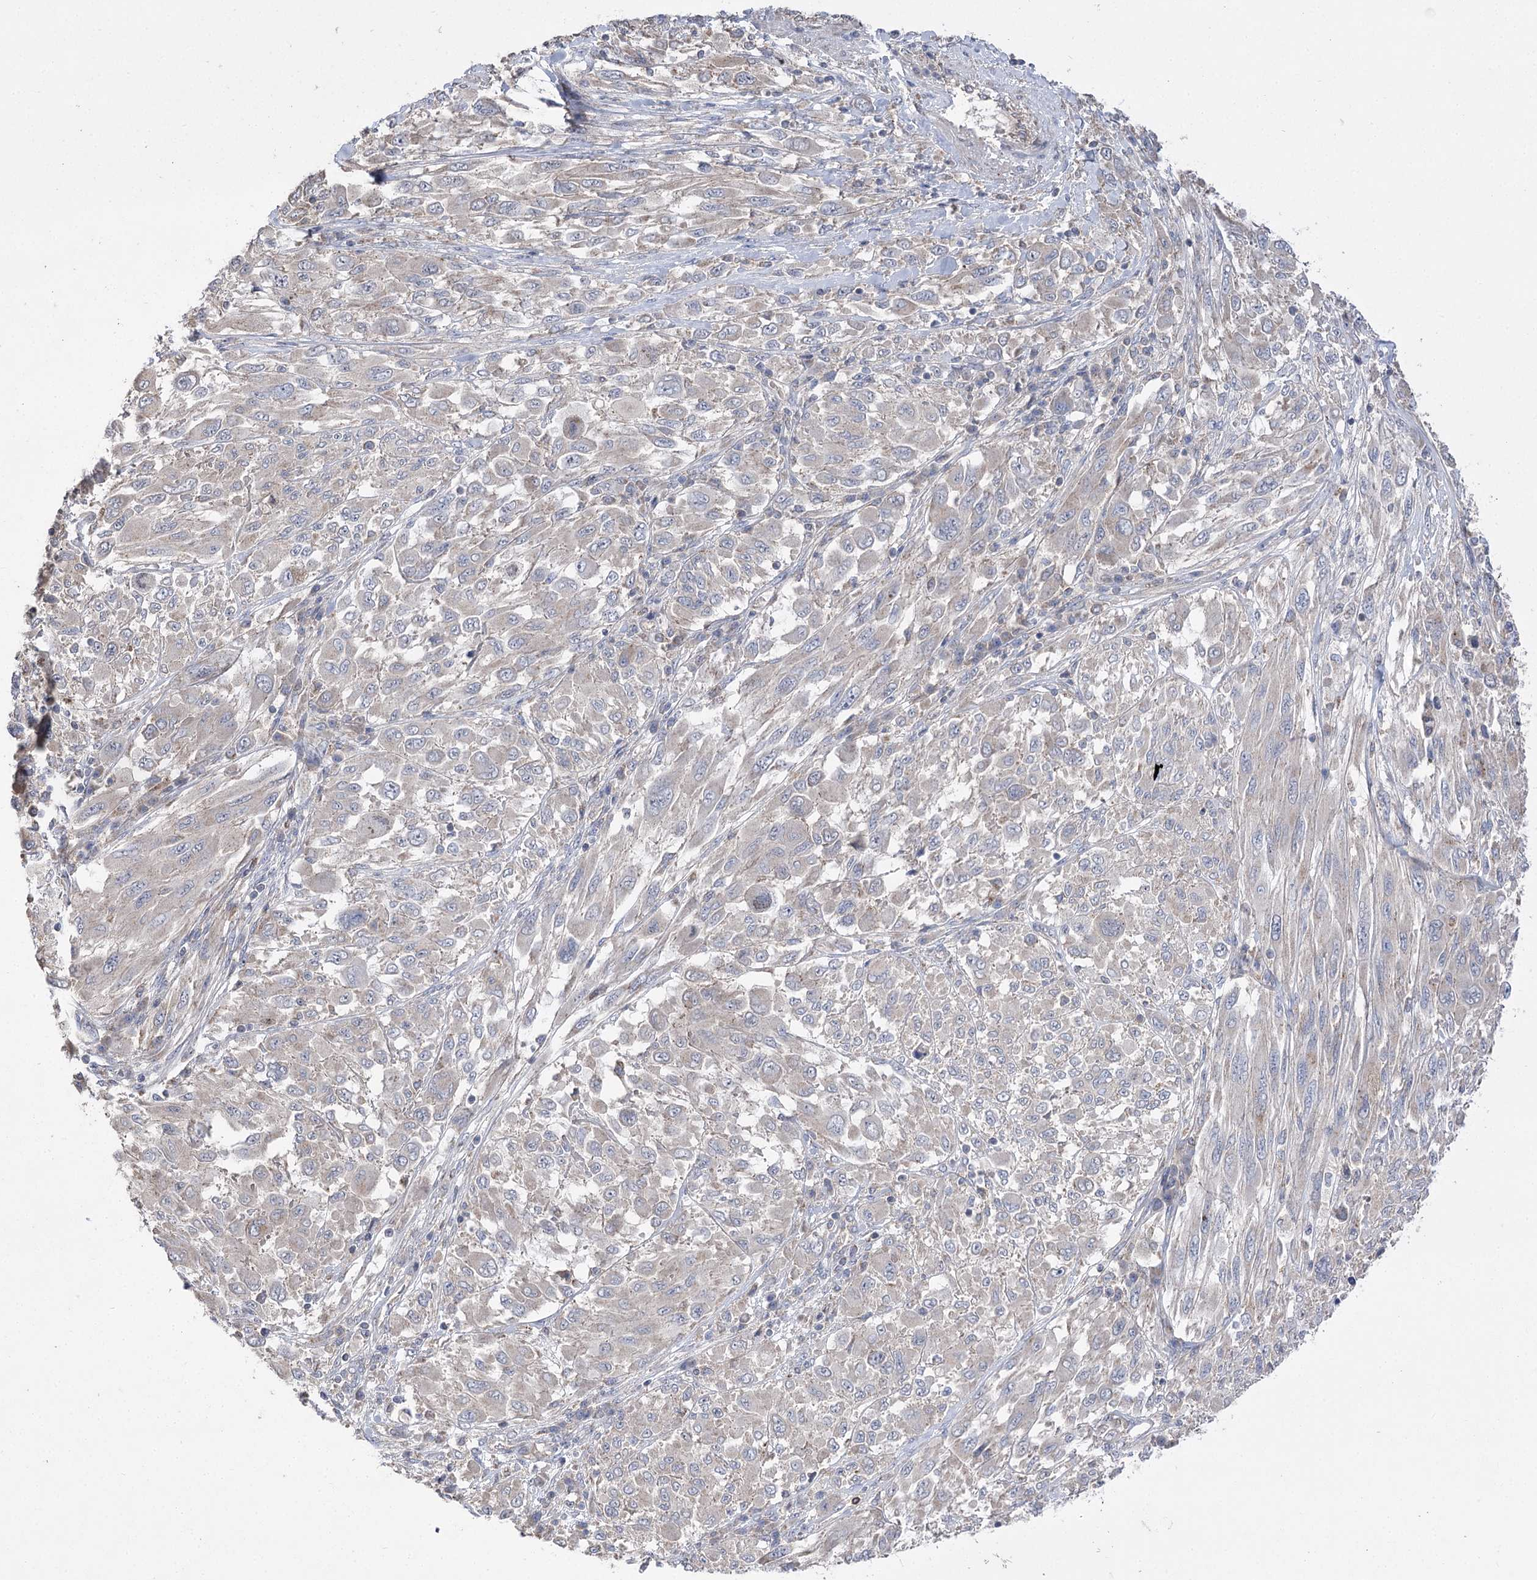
{"staining": {"intensity": "negative", "quantity": "none", "location": "none"}, "tissue": "melanoma", "cell_type": "Tumor cells", "image_type": "cancer", "snomed": [{"axis": "morphology", "description": "Malignant melanoma, NOS"}, {"axis": "topography", "description": "Skin"}], "caption": "DAB (3,3'-diaminobenzidine) immunohistochemical staining of human melanoma demonstrates no significant positivity in tumor cells.", "gene": "AURKC", "patient": {"sex": "female", "age": 91}}